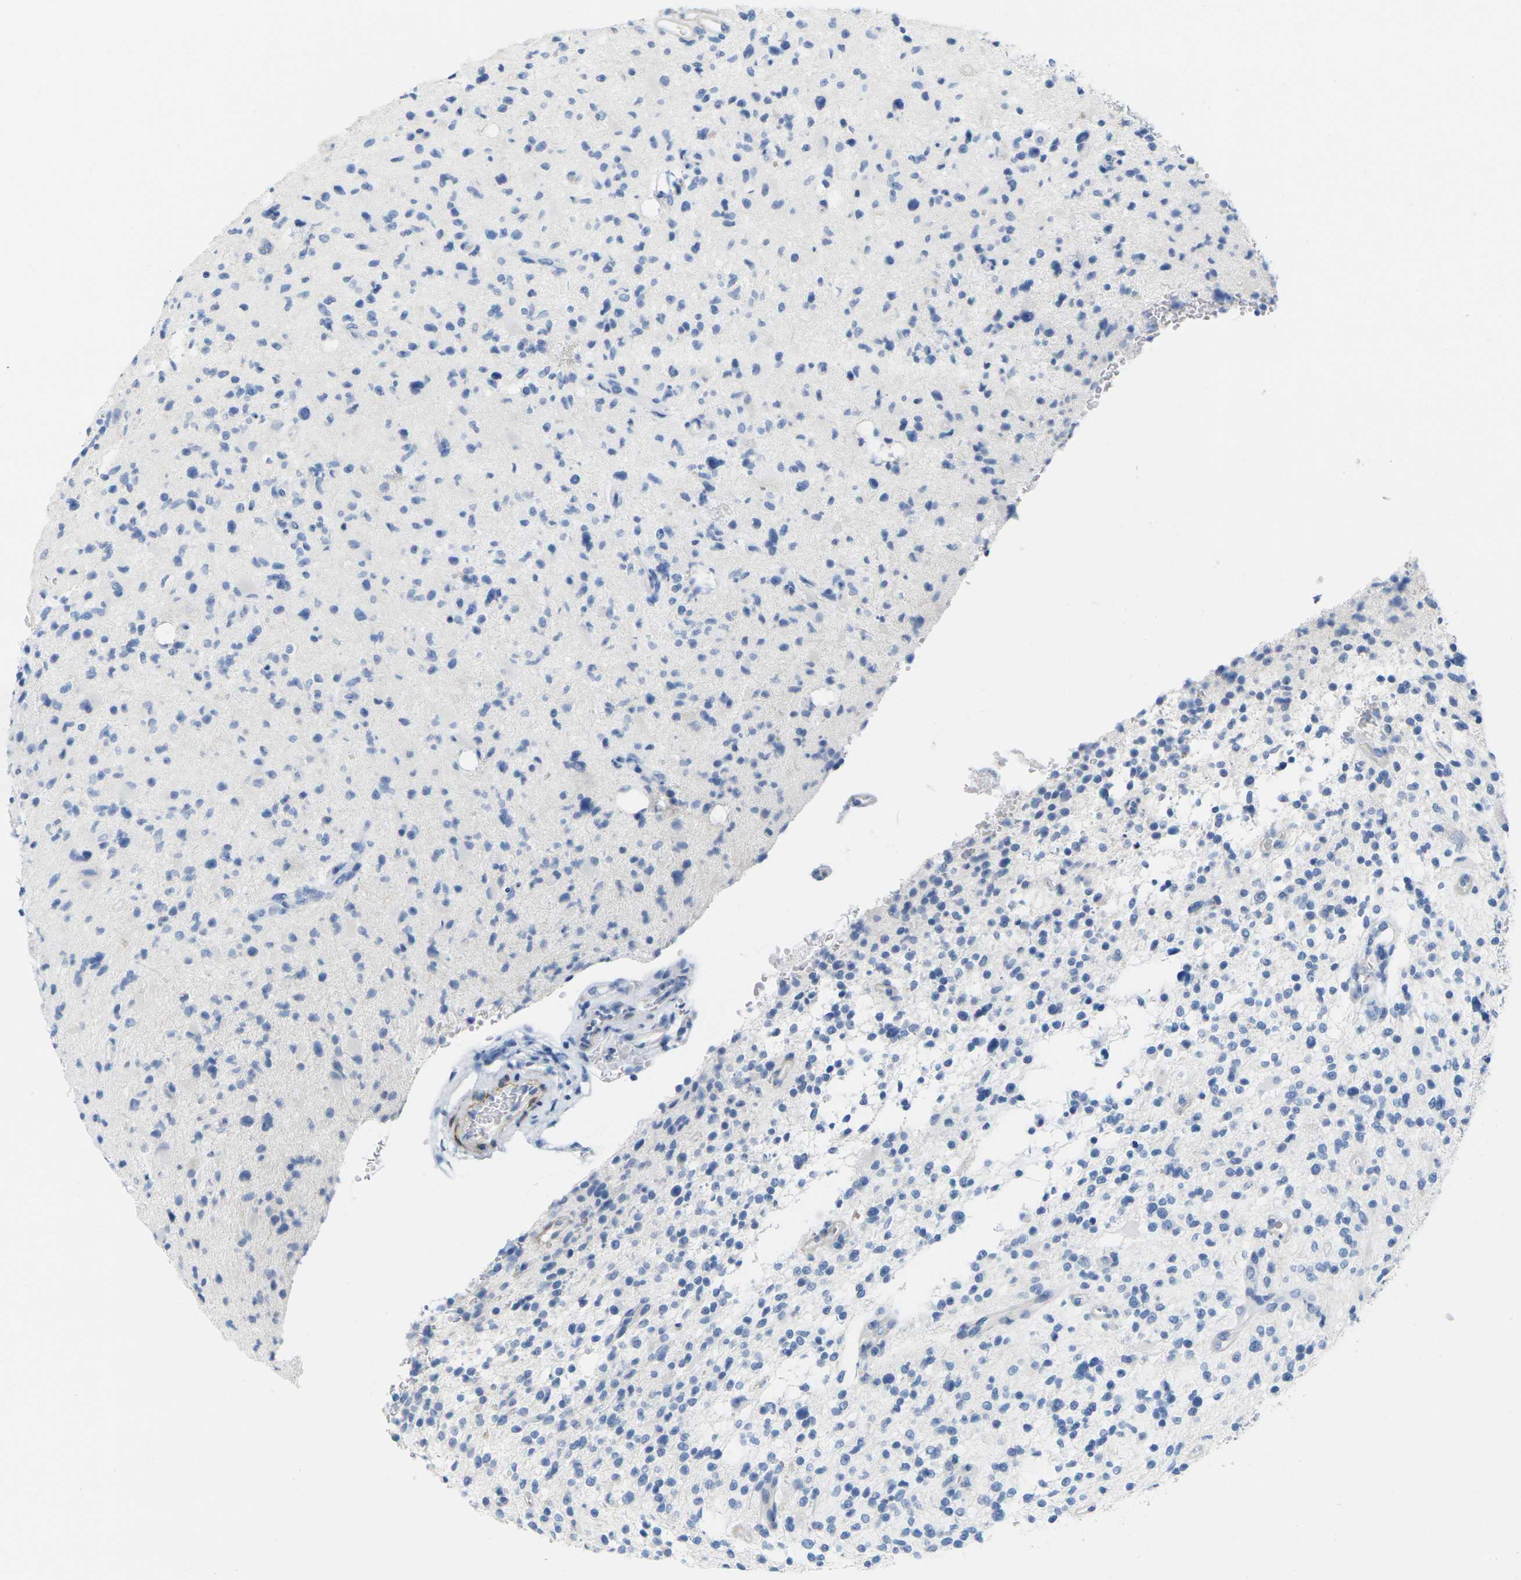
{"staining": {"intensity": "negative", "quantity": "none", "location": "none"}, "tissue": "glioma", "cell_type": "Tumor cells", "image_type": "cancer", "snomed": [{"axis": "morphology", "description": "Glioma, malignant, High grade"}, {"axis": "topography", "description": "Brain"}], "caption": "Tumor cells are negative for protein expression in human high-grade glioma (malignant).", "gene": "CNN1", "patient": {"sex": "male", "age": 48}}